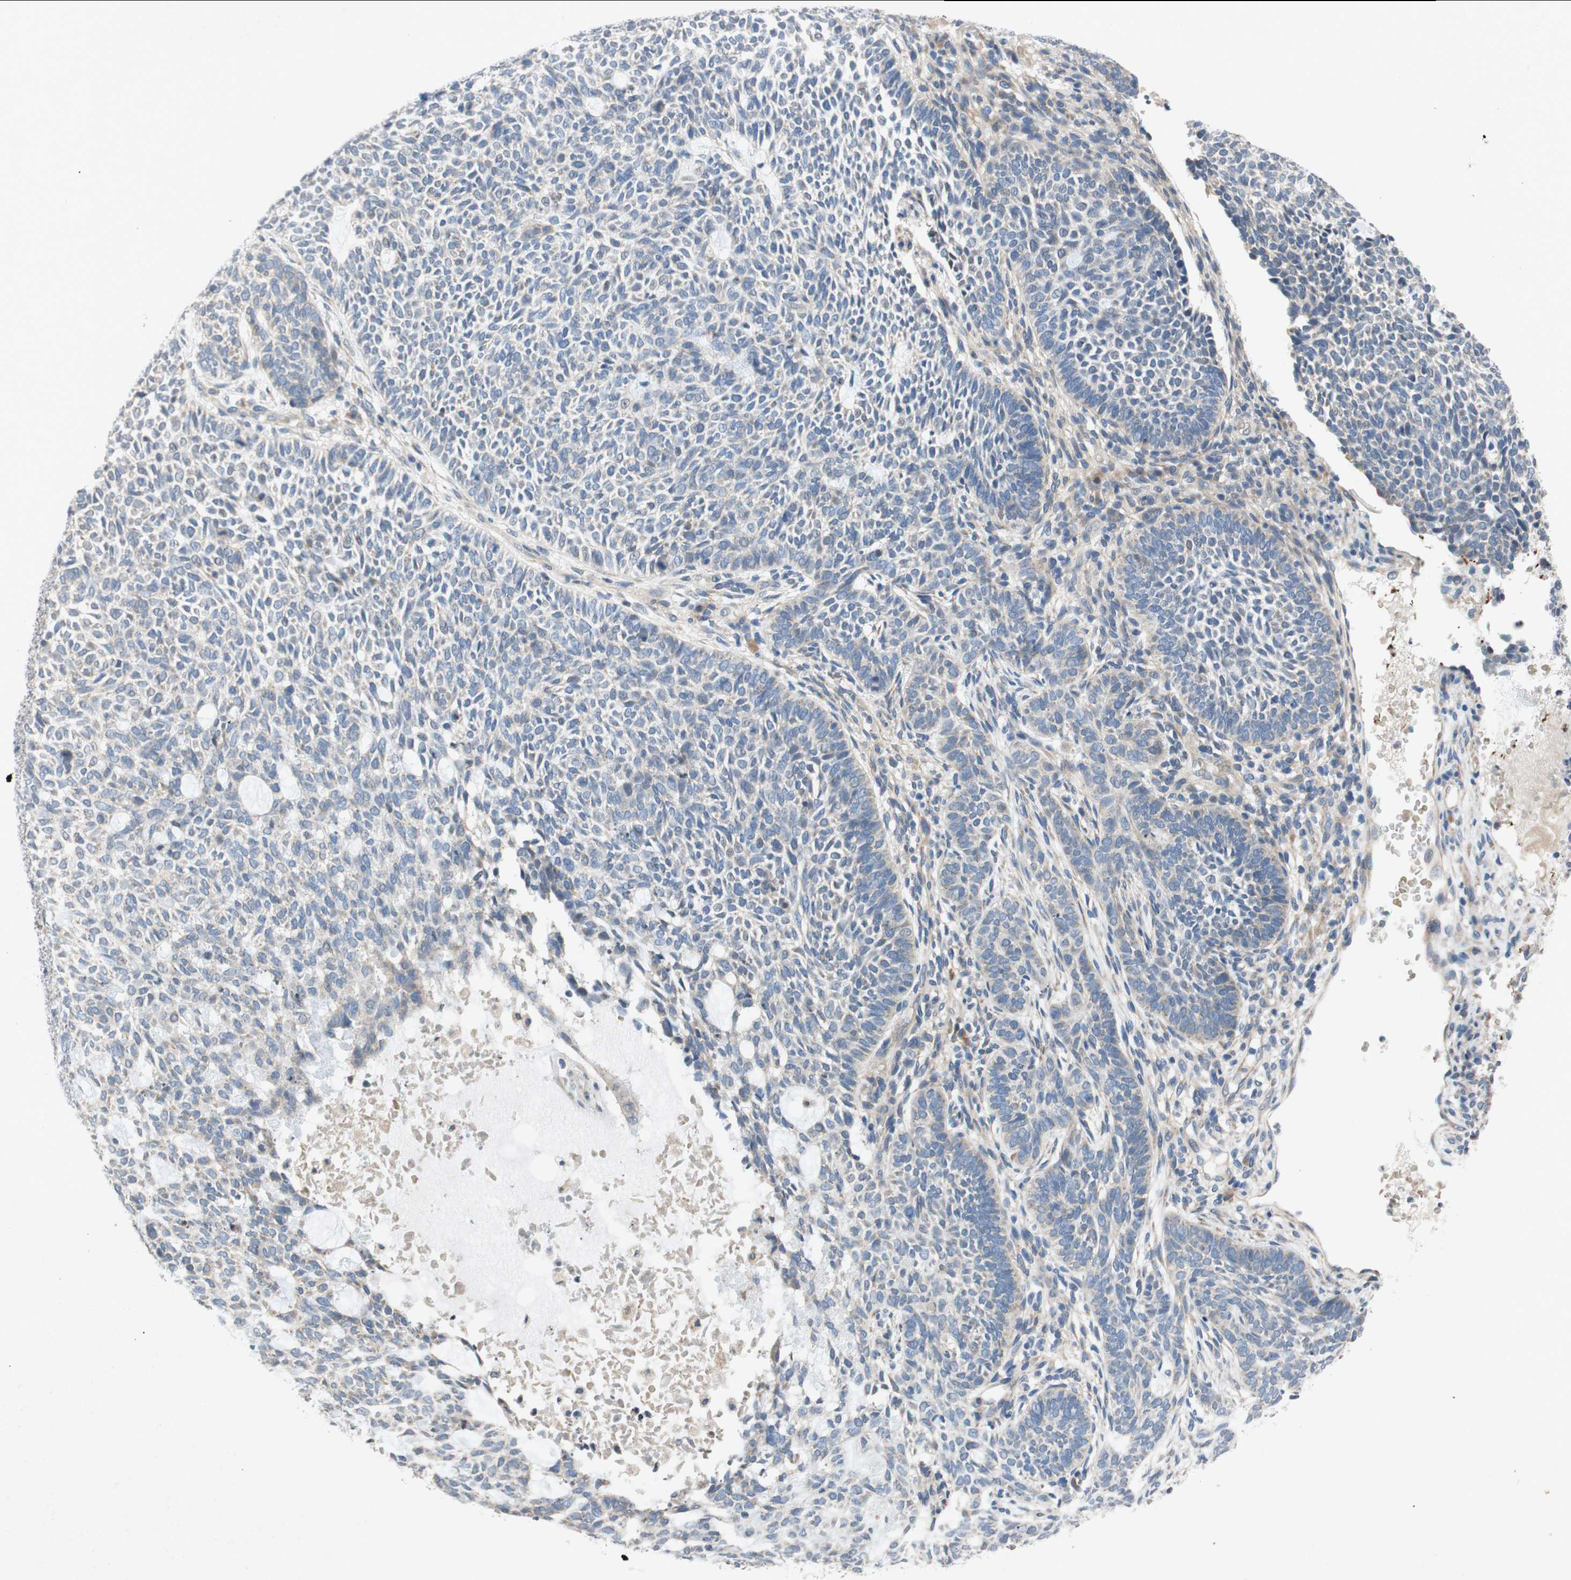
{"staining": {"intensity": "negative", "quantity": "none", "location": "none"}, "tissue": "skin cancer", "cell_type": "Tumor cells", "image_type": "cancer", "snomed": [{"axis": "morphology", "description": "Basal cell carcinoma"}, {"axis": "topography", "description": "Skin"}], "caption": "DAB immunohistochemical staining of basal cell carcinoma (skin) reveals no significant staining in tumor cells.", "gene": "ADD2", "patient": {"sex": "male", "age": 87}}